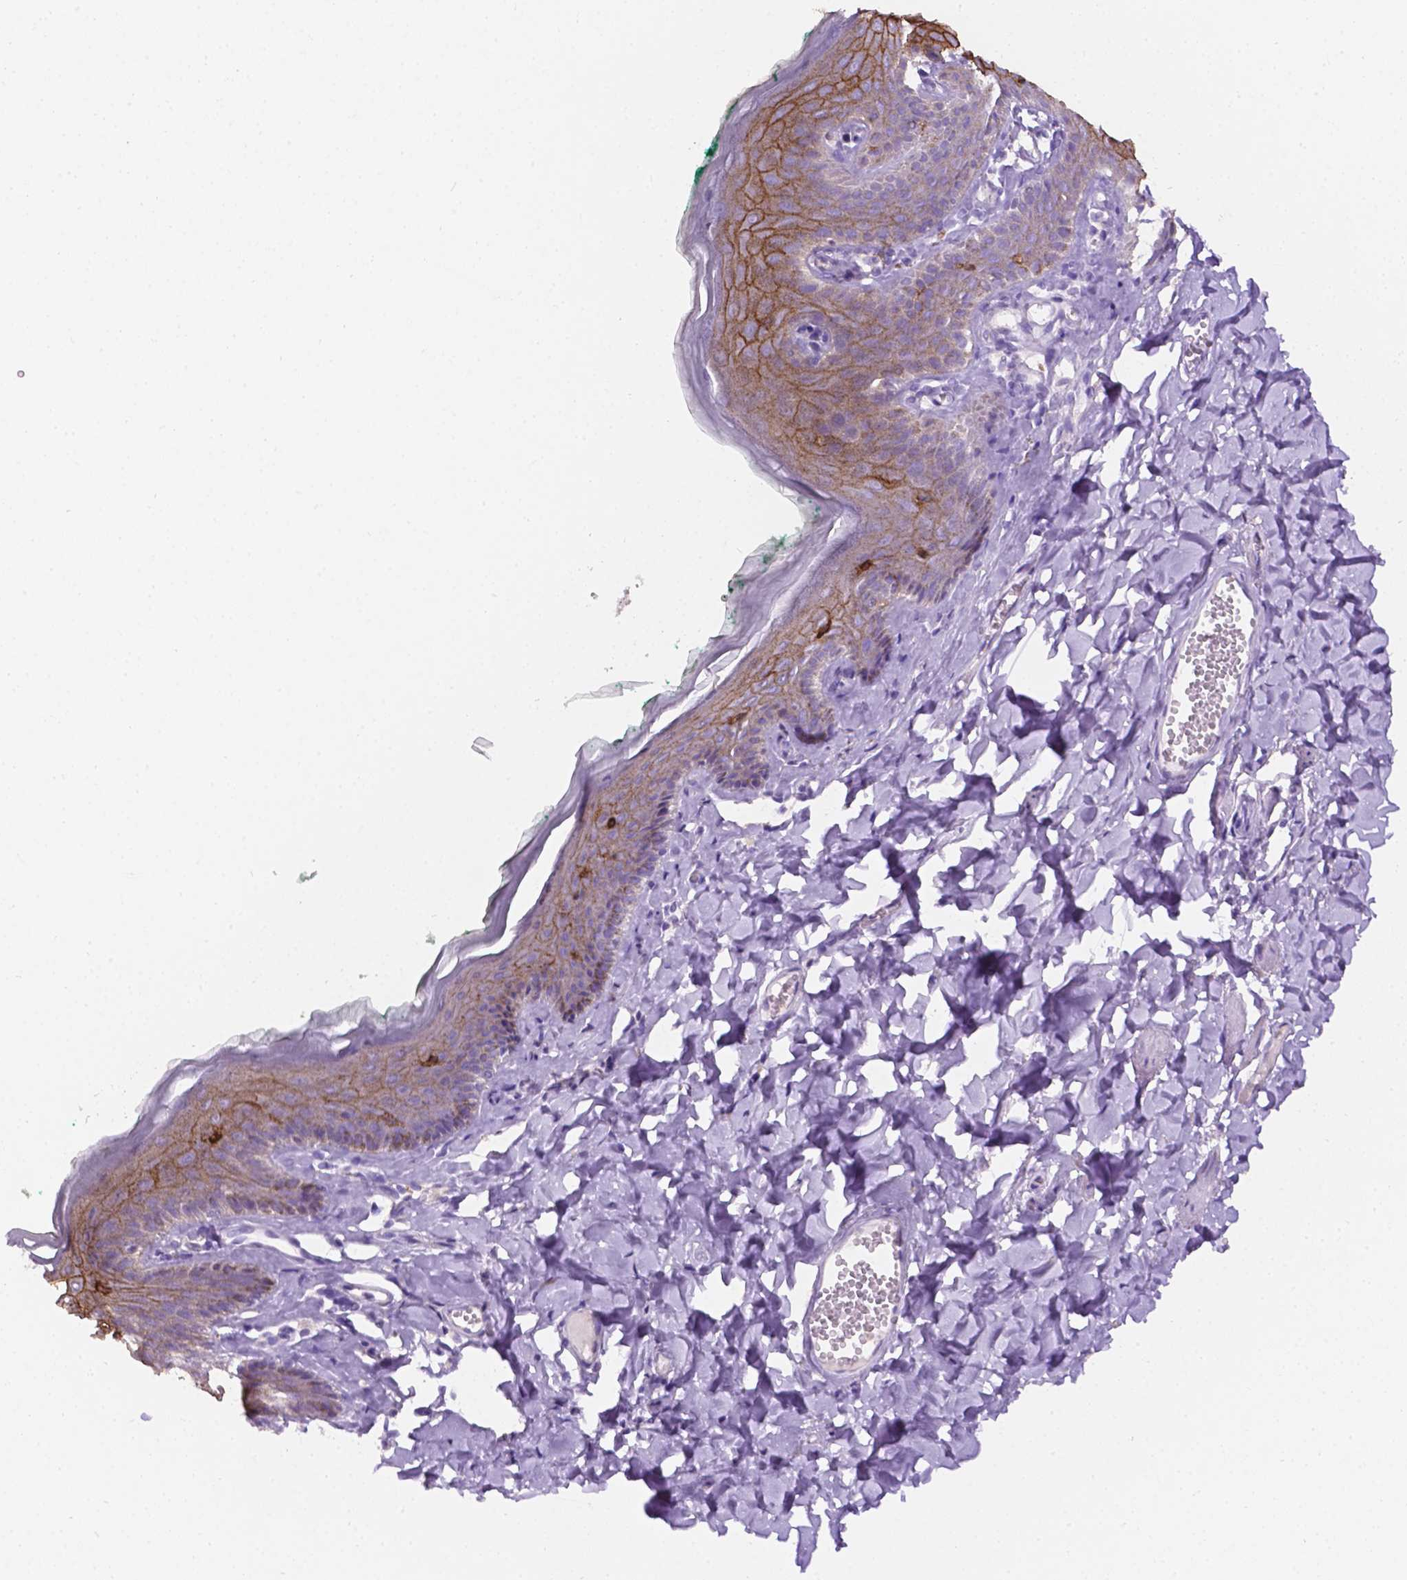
{"staining": {"intensity": "moderate", "quantity": "25%-75%", "location": "cytoplasmic/membranous"}, "tissue": "skin", "cell_type": "Epidermal cells", "image_type": "normal", "snomed": [{"axis": "morphology", "description": "Normal tissue, NOS"}, {"axis": "topography", "description": "Vulva"}, {"axis": "topography", "description": "Peripheral nerve tissue"}], "caption": "Normal skin demonstrates moderate cytoplasmic/membranous staining in about 25%-75% of epidermal cells, visualized by immunohistochemistry. Nuclei are stained in blue.", "gene": "TACSTD2", "patient": {"sex": "female", "age": 66}}